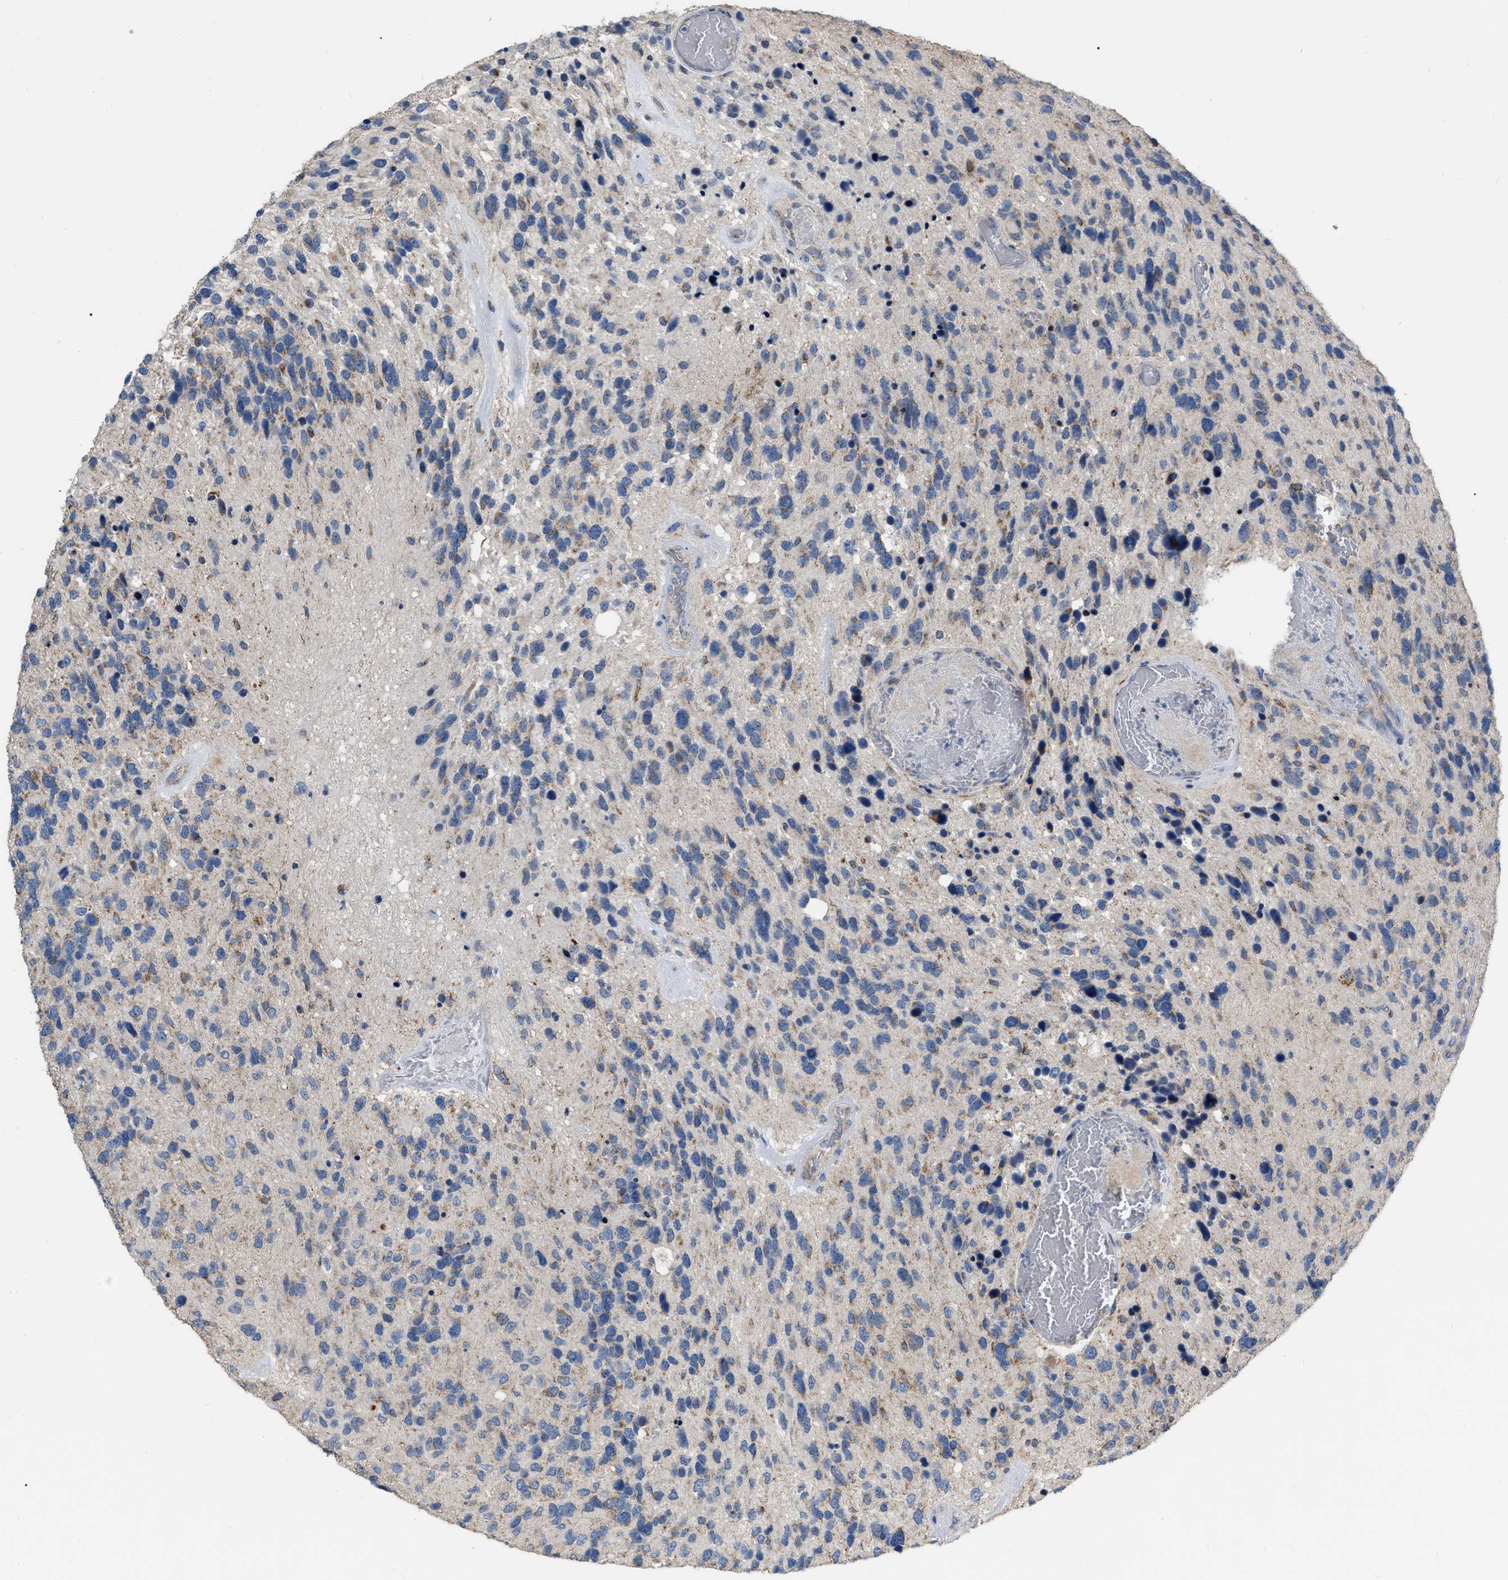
{"staining": {"intensity": "negative", "quantity": "none", "location": "none"}, "tissue": "glioma", "cell_type": "Tumor cells", "image_type": "cancer", "snomed": [{"axis": "morphology", "description": "Glioma, malignant, High grade"}, {"axis": "topography", "description": "Brain"}], "caption": "This is an immunohistochemistry micrograph of glioma. There is no positivity in tumor cells.", "gene": "DDX56", "patient": {"sex": "female", "age": 58}}